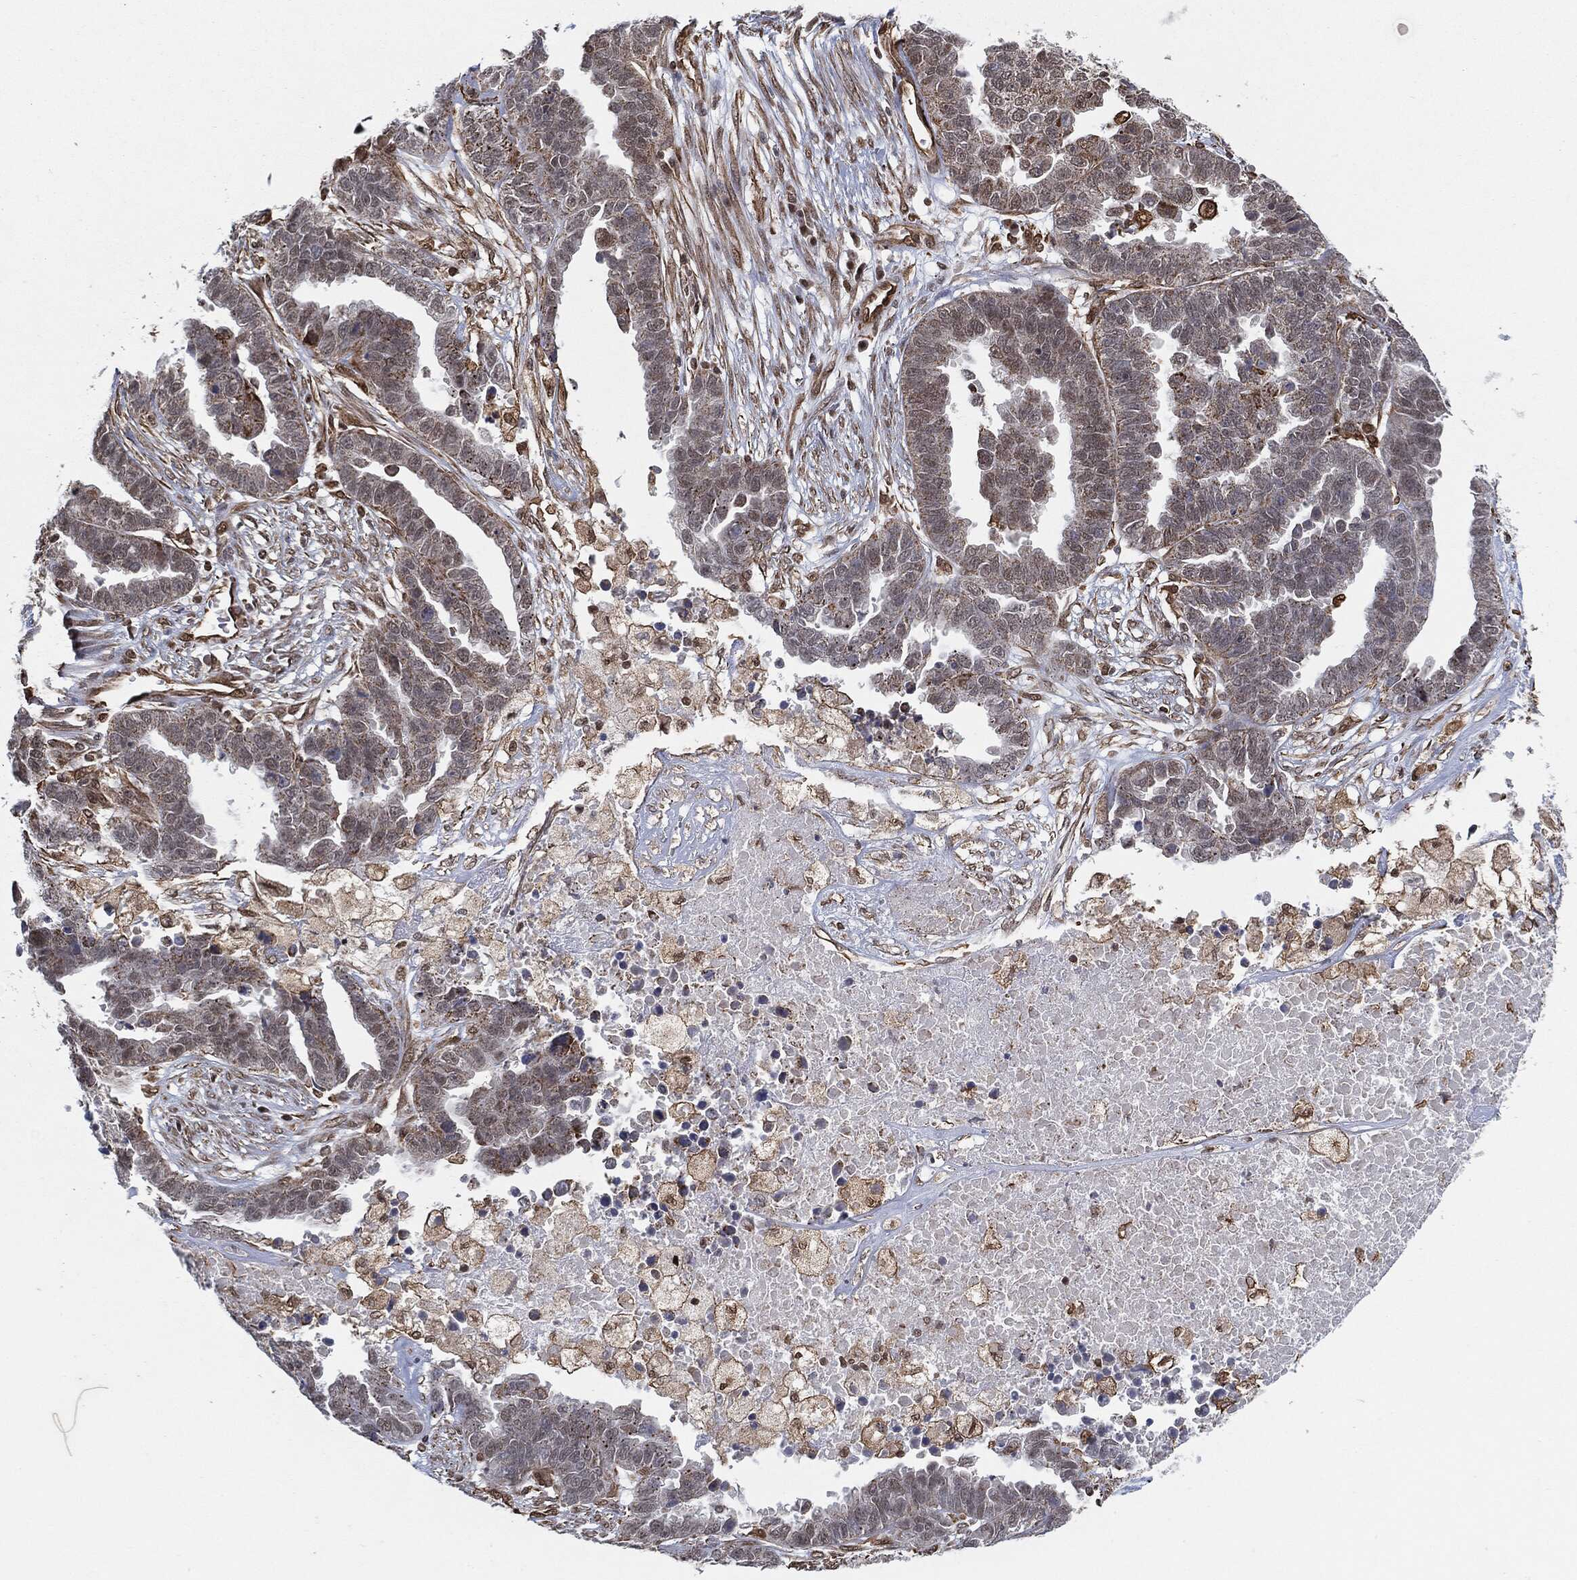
{"staining": {"intensity": "negative", "quantity": "none", "location": "none"}, "tissue": "ovarian cancer", "cell_type": "Tumor cells", "image_type": "cancer", "snomed": [{"axis": "morphology", "description": "Cystadenocarcinoma, serous, NOS"}, {"axis": "topography", "description": "Ovary"}], "caption": "Human ovarian serous cystadenocarcinoma stained for a protein using immunohistochemistry (IHC) demonstrates no expression in tumor cells.", "gene": "TP53RK", "patient": {"sex": "female", "age": 87}}